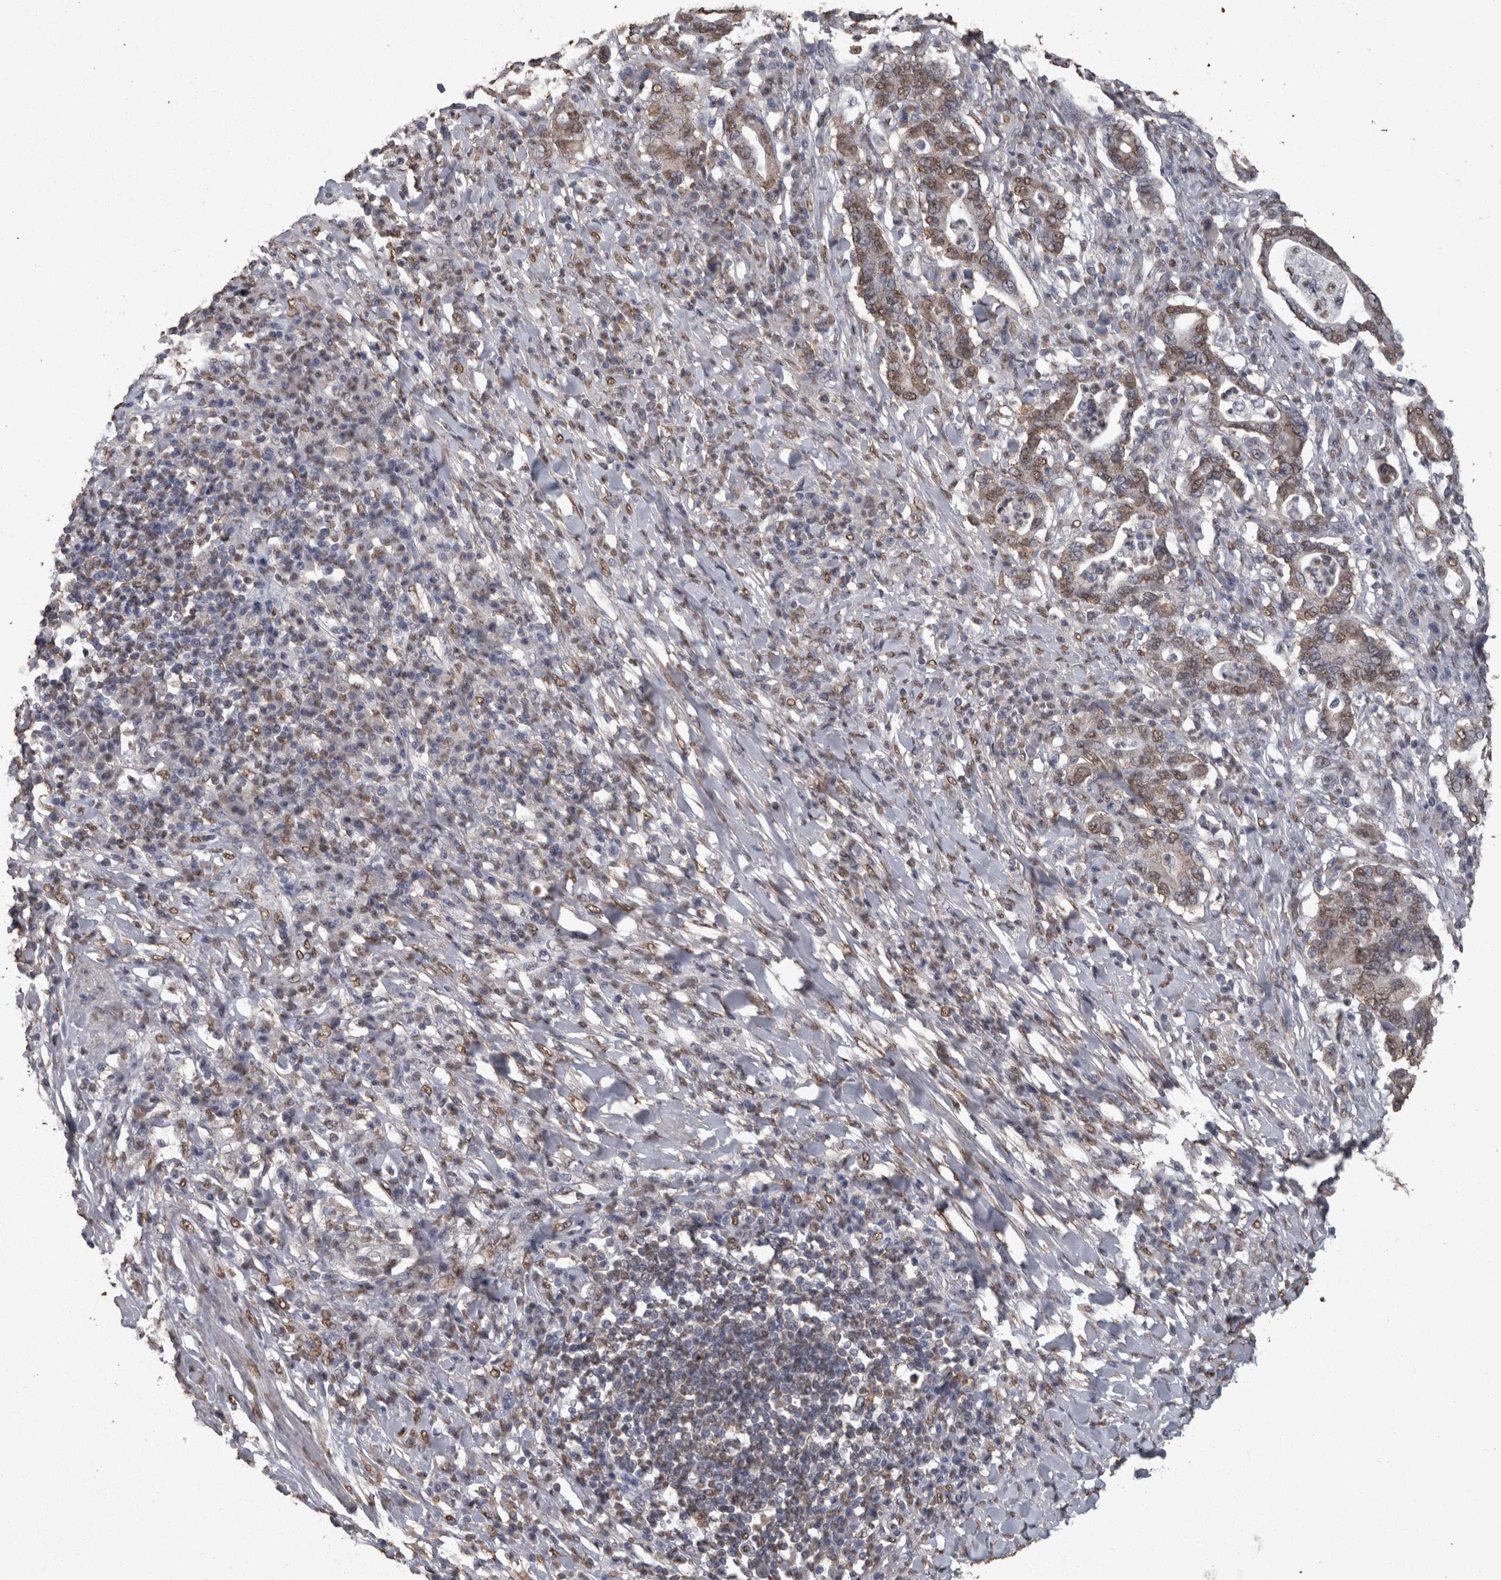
{"staining": {"intensity": "moderate", "quantity": ">75%", "location": "nuclear"}, "tissue": "stomach cancer", "cell_type": "Tumor cells", "image_type": "cancer", "snomed": [{"axis": "morphology", "description": "Normal tissue, NOS"}, {"axis": "morphology", "description": "Adenocarcinoma, NOS"}, {"axis": "topography", "description": "Esophagus"}, {"axis": "topography", "description": "Stomach, upper"}, {"axis": "topography", "description": "Peripheral nerve tissue"}], "caption": "This image demonstrates immunohistochemistry (IHC) staining of stomach cancer (adenocarcinoma), with medium moderate nuclear positivity in about >75% of tumor cells.", "gene": "SMAD7", "patient": {"sex": "male", "age": 62}}